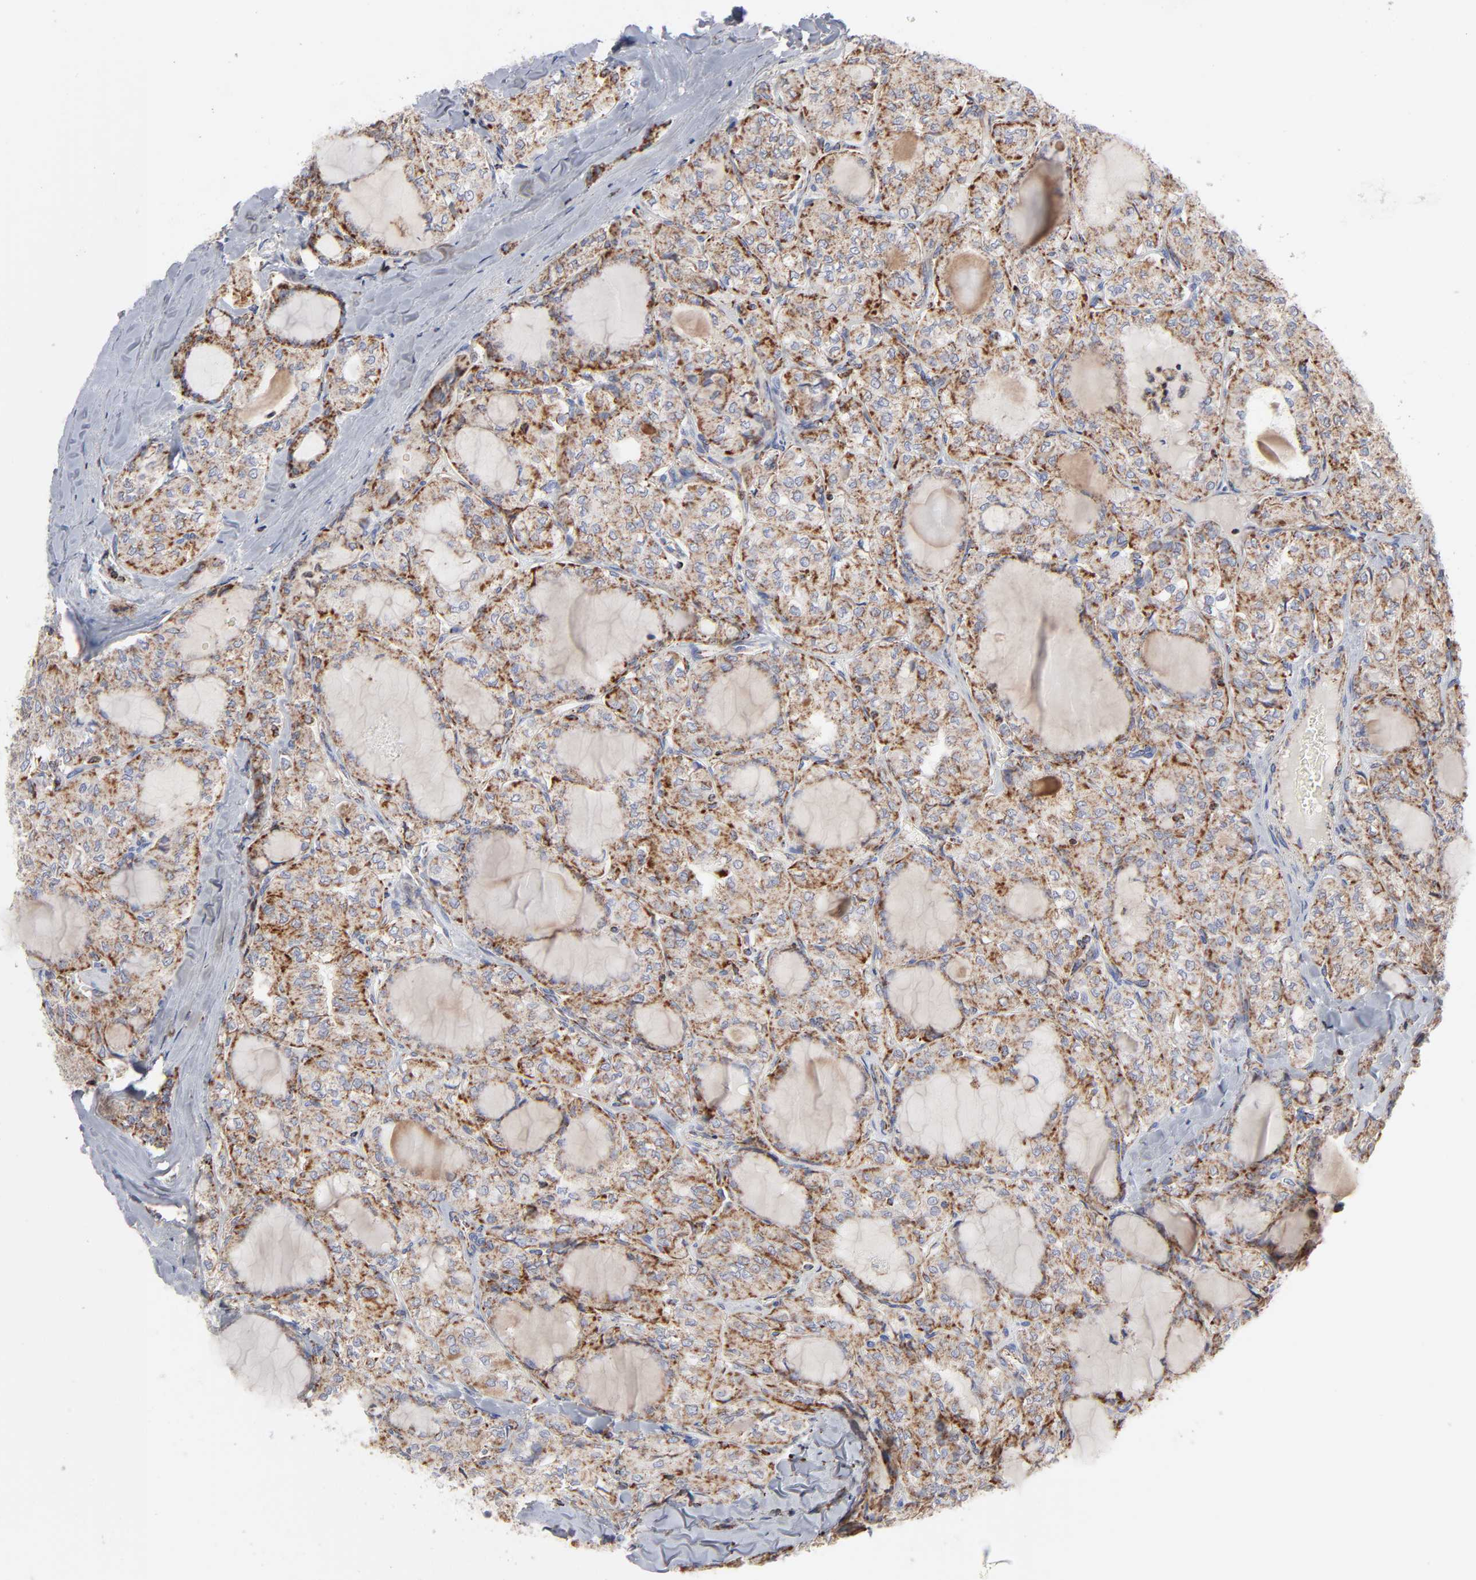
{"staining": {"intensity": "moderate", "quantity": ">75%", "location": "cytoplasmic/membranous"}, "tissue": "thyroid cancer", "cell_type": "Tumor cells", "image_type": "cancer", "snomed": [{"axis": "morphology", "description": "Papillary adenocarcinoma, NOS"}, {"axis": "topography", "description": "Thyroid gland"}], "caption": "Thyroid cancer was stained to show a protein in brown. There is medium levels of moderate cytoplasmic/membranous positivity in about >75% of tumor cells.", "gene": "ASB3", "patient": {"sex": "male", "age": 20}}